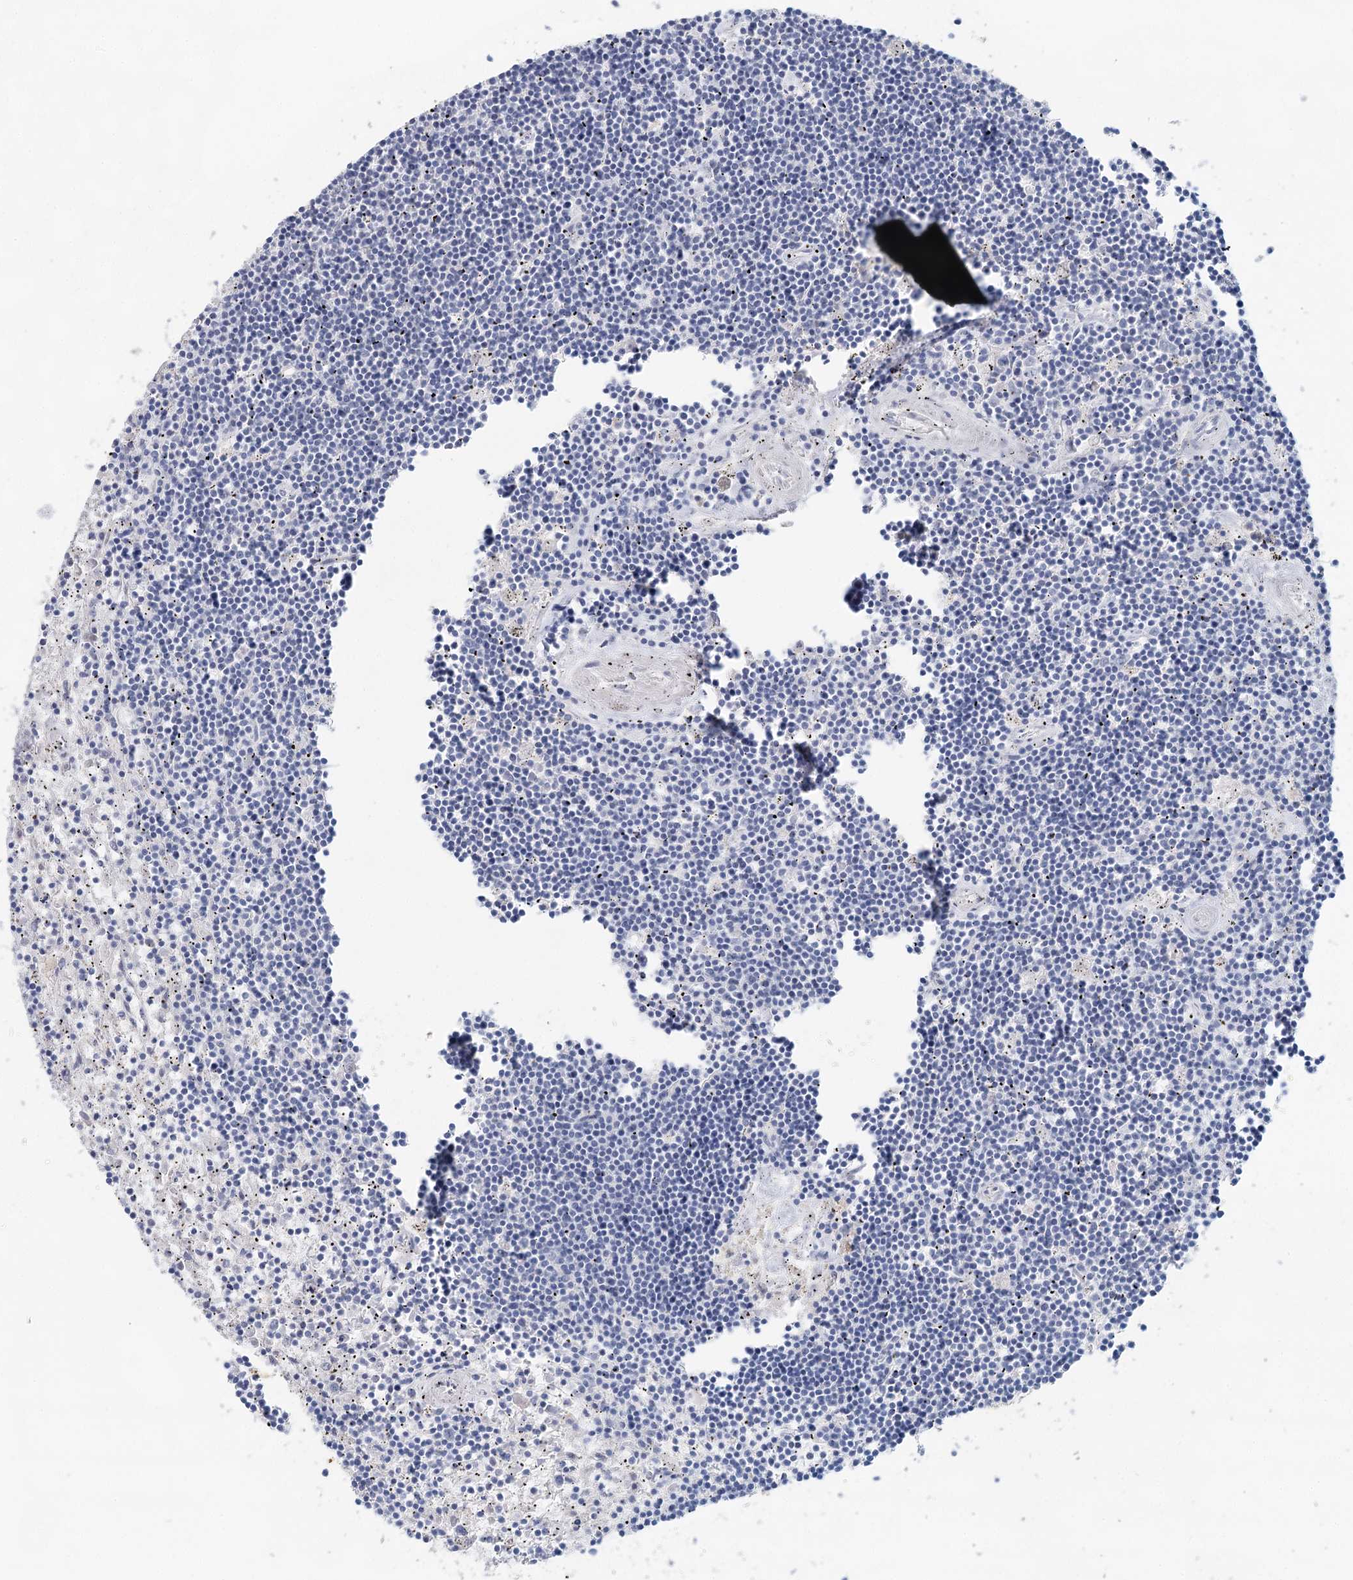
{"staining": {"intensity": "negative", "quantity": "none", "location": "none"}, "tissue": "lymphoma", "cell_type": "Tumor cells", "image_type": "cancer", "snomed": [{"axis": "morphology", "description": "Malignant lymphoma, non-Hodgkin's type, Low grade"}, {"axis": "topography", "description": "Spleen"}], "caption": "Tumor cells show no significant protein expression in low-grade malignant lymphoma, non-Hodgkin's type.", "gene": "SLC19A3", "patient": {"sex": "male", "age": 76}}